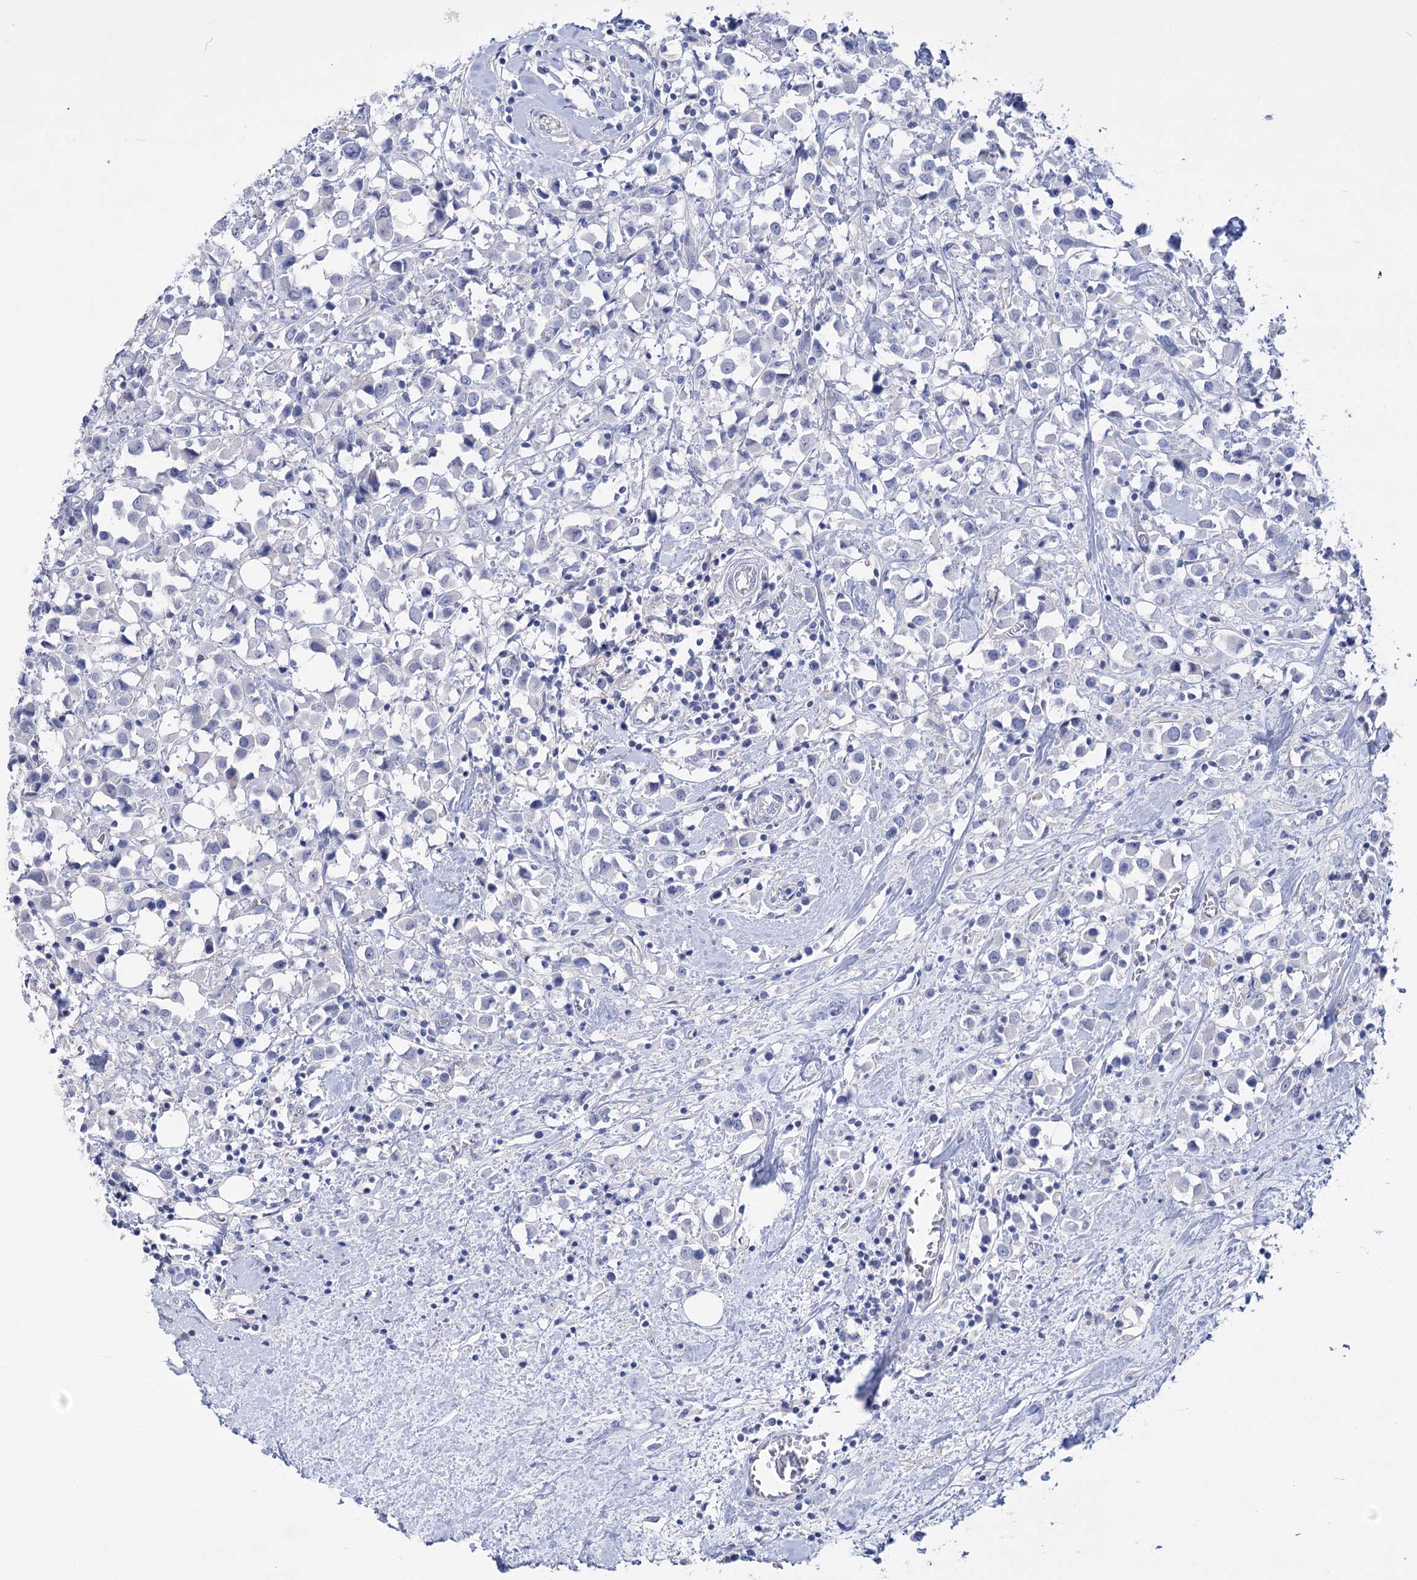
{"staining": {"intensity": "negative", "quantity": "none", "location": "none"}, "tissue": "breast cancer", "cell_type": "Tumor cells", "image_type": "cancer", "snomed": [{"axis": "morphology", "description": "Duct carcinoma"}, {"axis": "topography", "description": "Breast"}], "caption": "DAB (3,3'-diaminobenzidine) immunohistochemical staining of human breast cancer demonstrates no significant expression in tumor cells. (Brightfield microscopy of DAB (3,3'-diaminobenzidine) IHC at high magnification).", "gene": "LRRC34", "patient": {"sex": "female", "age": 61}}